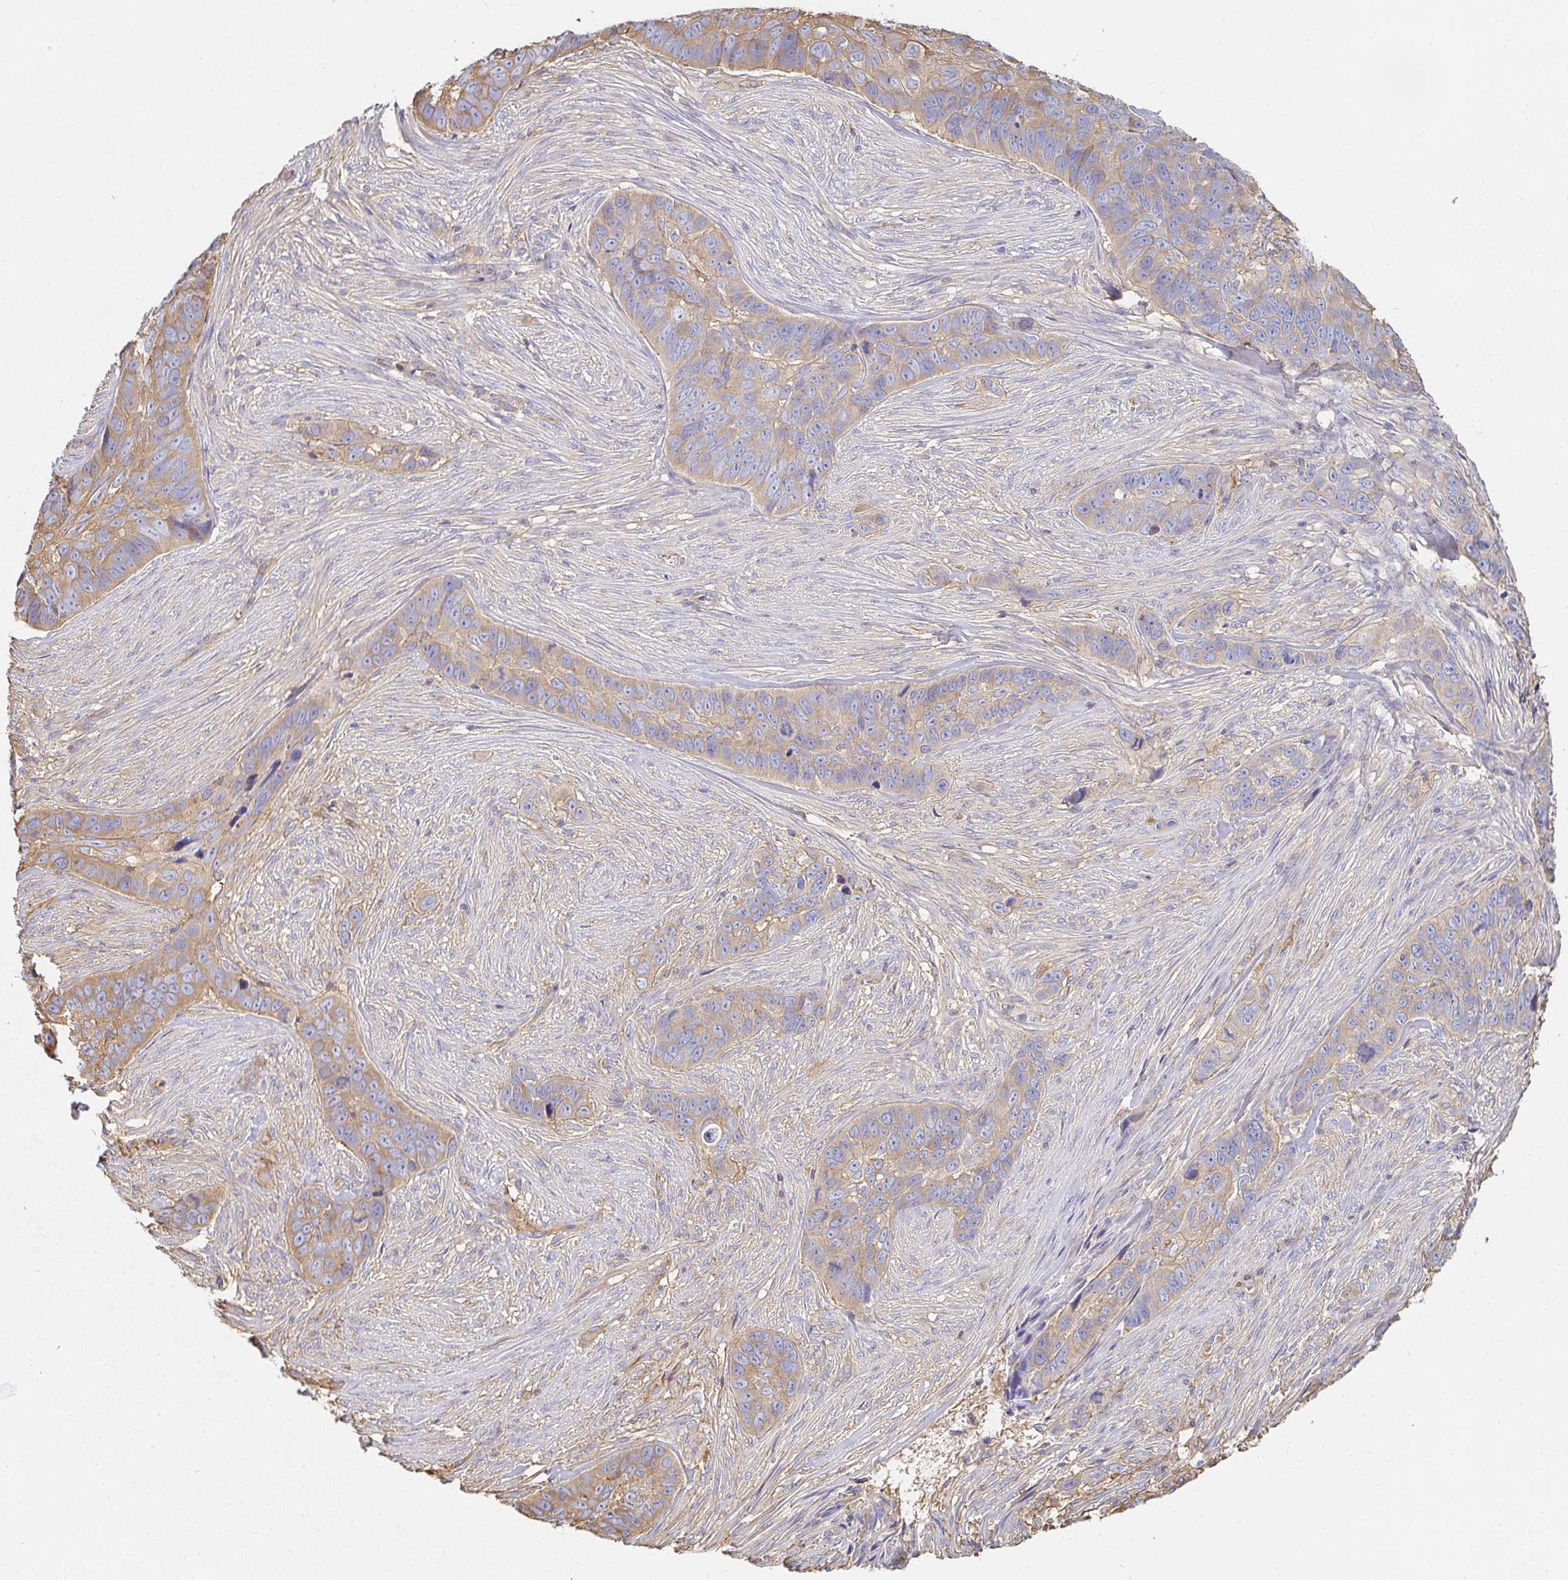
{"staining": {"intensity": "weak", "quantity": ">75%", "location": "cytoplasmic/membranous"}, "tissue": "skin cancer", "cell_type": "Tumor cells", "image_type": "cancer", "snomed": [{"axis": "morphology", "description": "Basal cell carcinoma"}, {"axis": "topography", "description": "Skin"}], "caption": "Weak cytoplasmic/membranous expression is appreciated in about >75% of tumor cells in skin basal cell carcinoma.", "gene": "TSPAN19", "patient": {"sex": "female", "age": 82}}